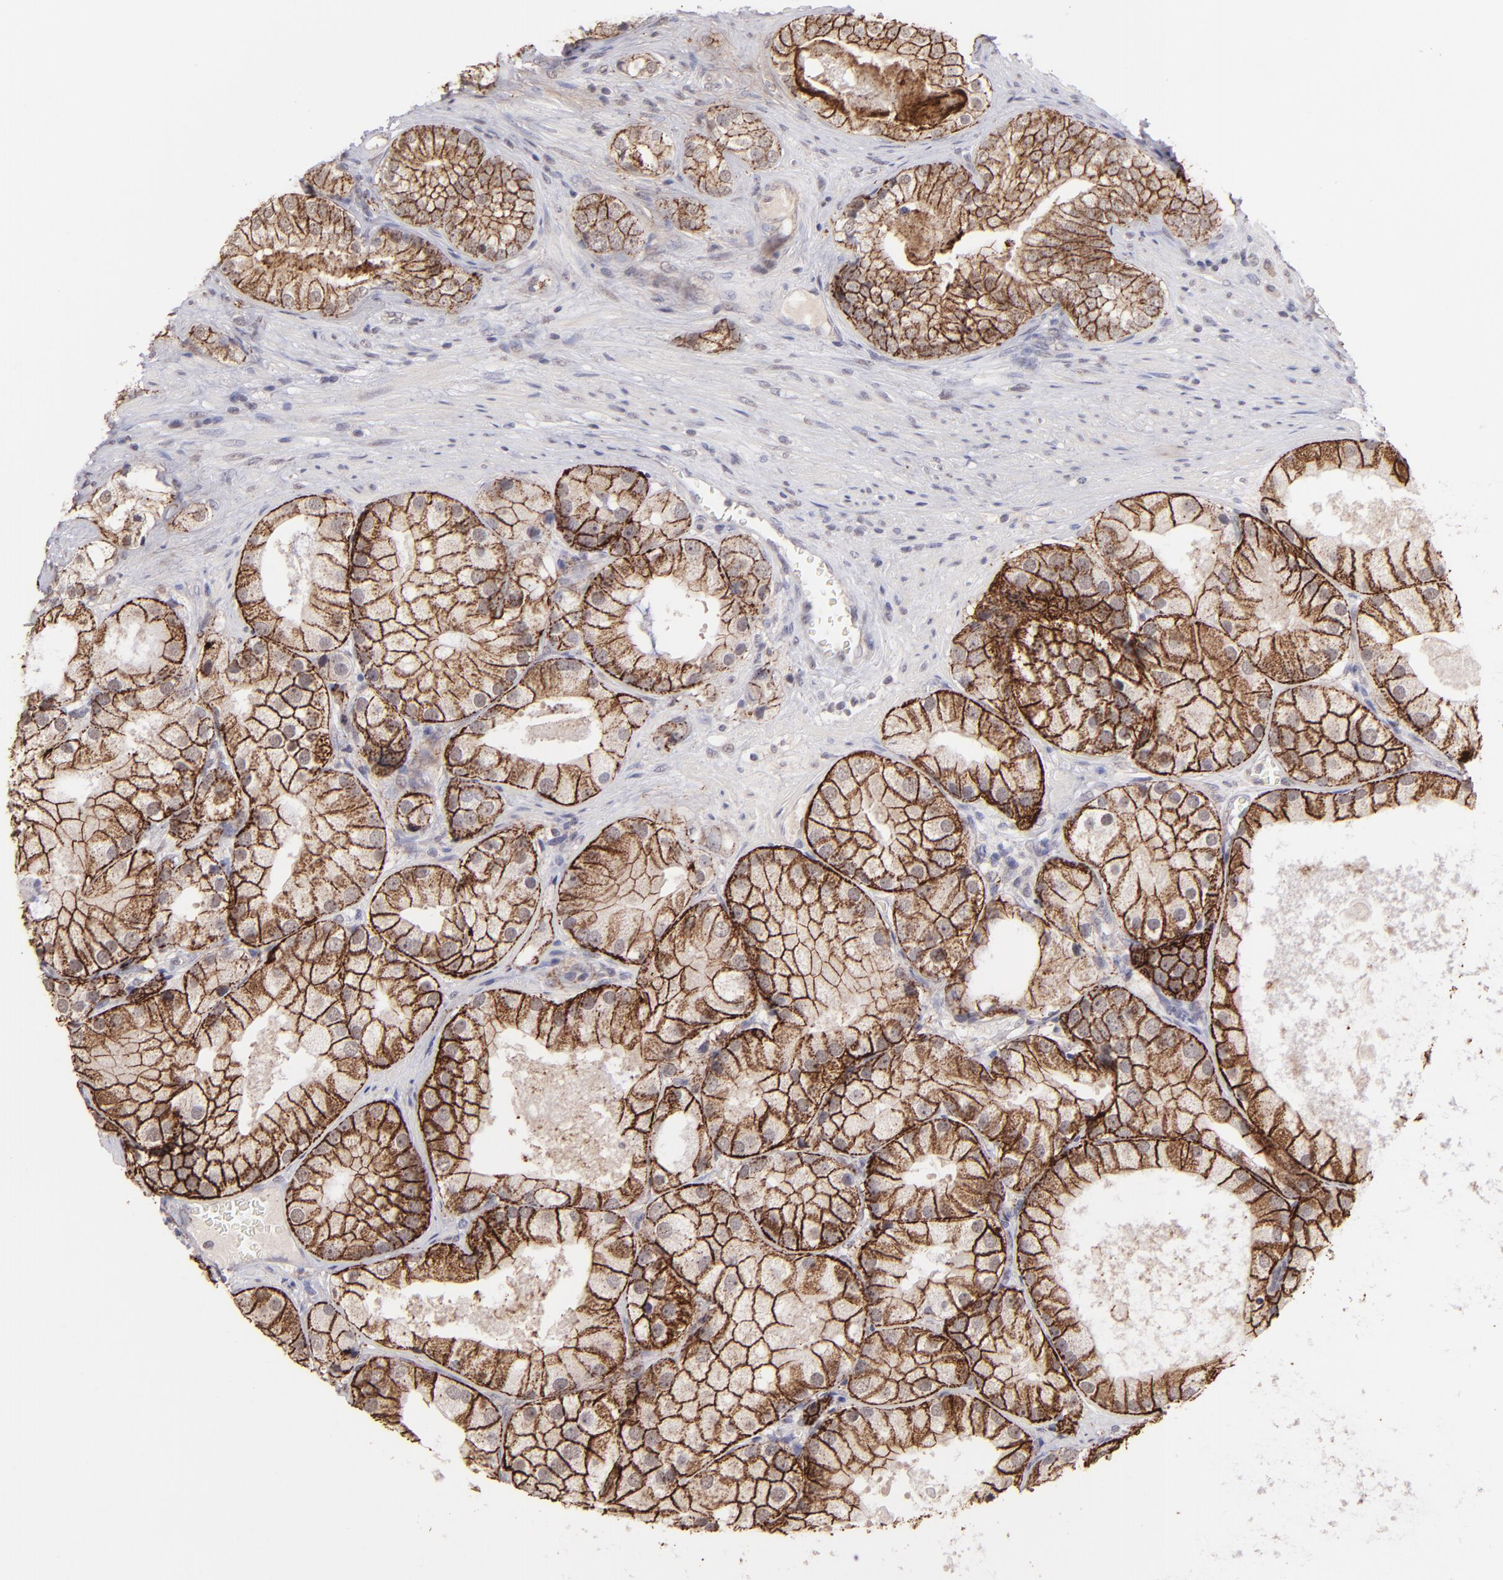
{"staining": {"intensity": "moderate", "quantity": ">75%", "location": "cytoplasmic/membranous"}, "tissue": "prostate cancer", "cell_type": "Tumor cells", "image_type": "cancer", "snomed": [{"axis": "morphology", "description": "Adenocarcinoma, Low grade"}, {"axis": "topography", "description": "Prostate"}], "caption": "Immunohistochemistry (IHC) staining of low-grade adenocarcinoma (prostate), which shows medium levels of moderate cytoplasmic/membranous expression in approximately >75% of tumor cells indicating moderate cytoplasmic/membranous protein expression. The staining was performed using DAB (brown) for protein detection and nuclei were counterstained in hematoxylin (blue).", "gene": "CLDN1", "patient": {"sex": "male", "age": 69}}